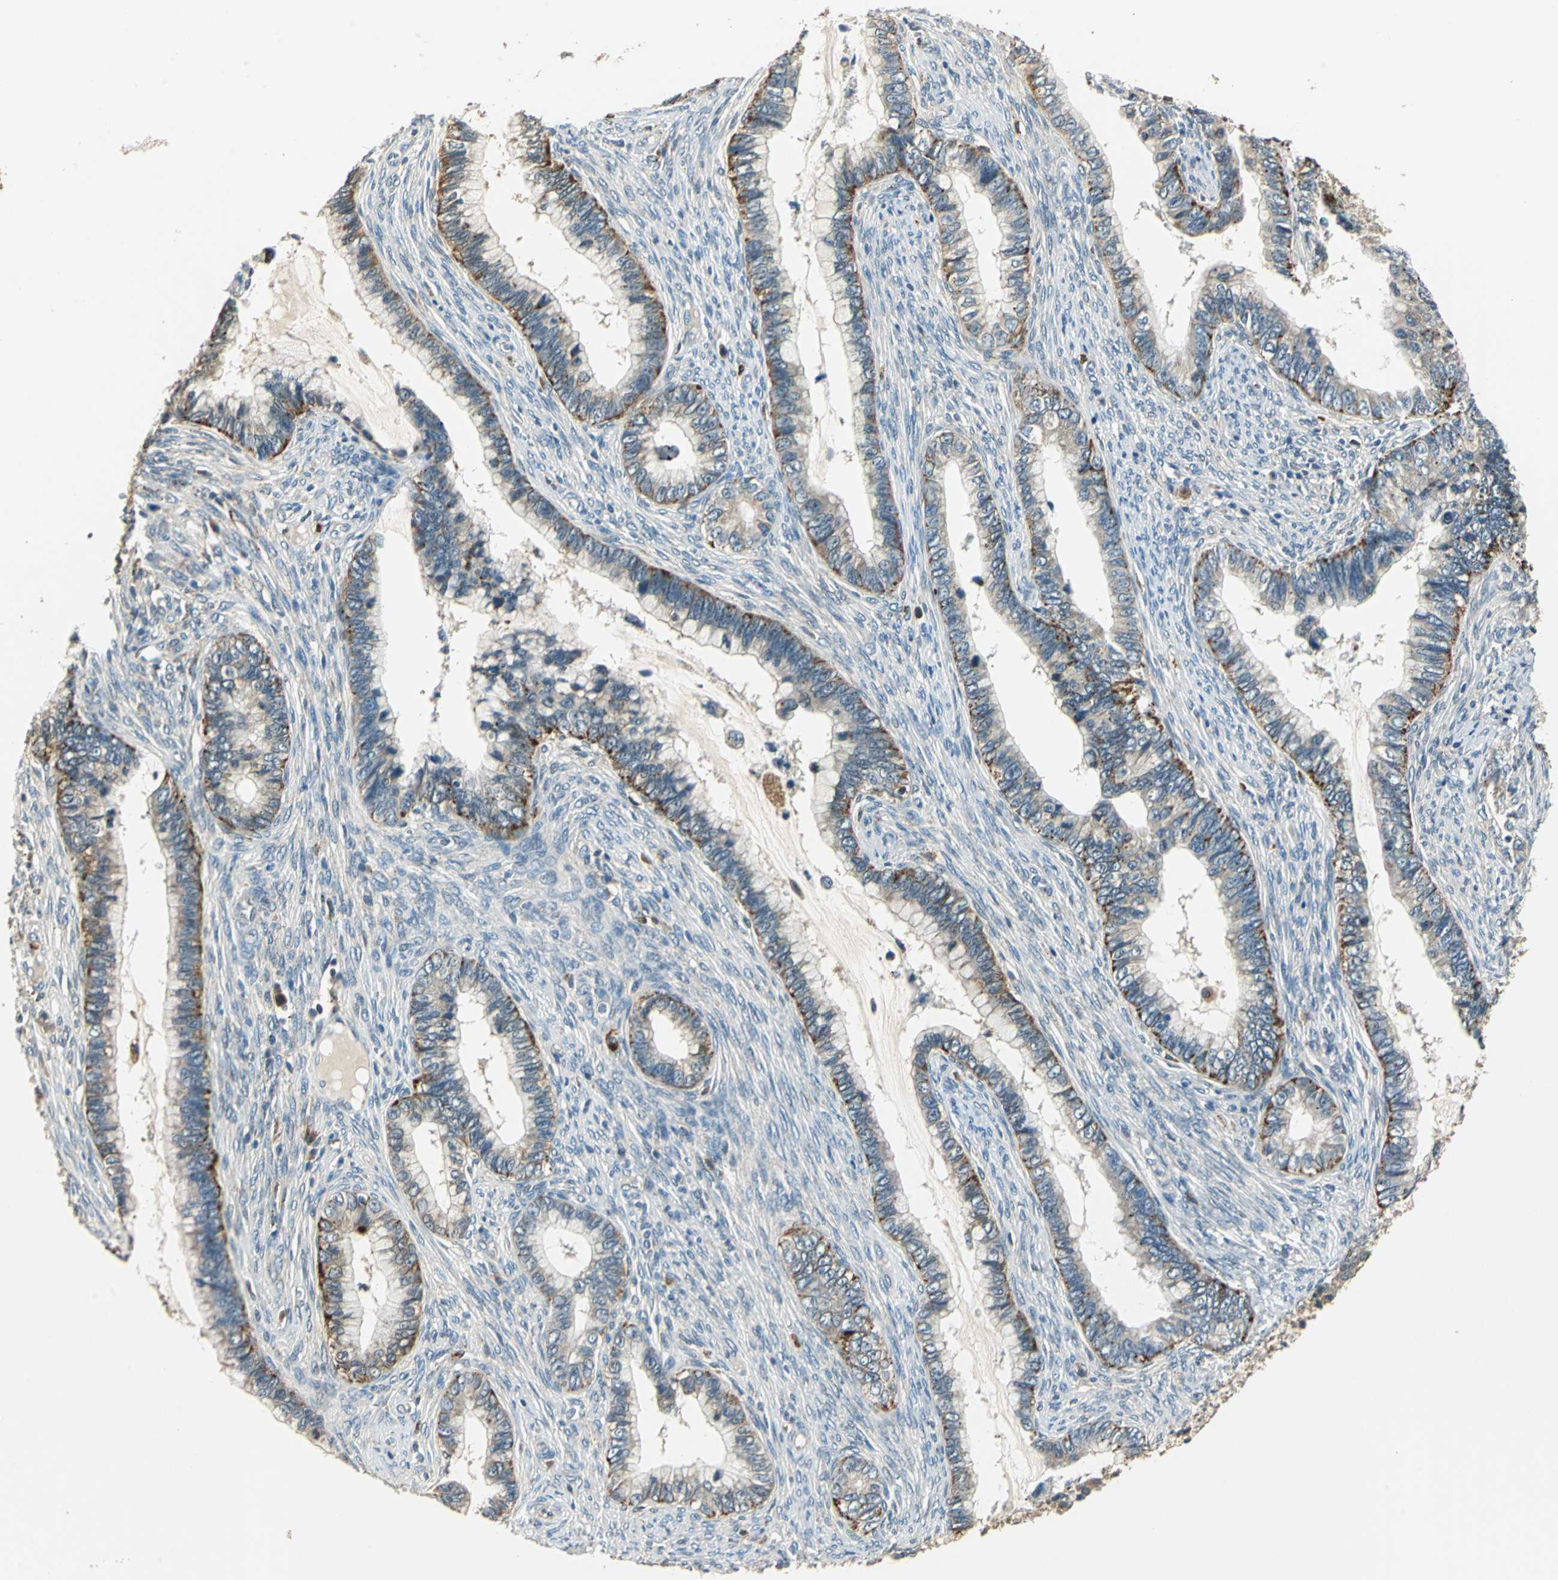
{"staining": {"intensity": "weak", "quantity": "25%-75%", "location": "cytoplasmic/membranous"}, "tissue": "cervical cancer", "cell_type": "Tumor cells", "image_type": "cancer", "snomed": [{"axis": "morphology", "description": "Adenocarcinoma, NOS"}, {"axis": "topography", "description": "Cervix"}], "caption": "Immunohistochemistry (IHC) image of adenocarcinoma (cervical) stained for a protein (brown), which exhibits low levels of weak cytoplasmic/membranous expression in approximately 25%-75% of tumor cells.", "gene": "NIT1", "patient": {"sex": "female", "age": 44}}